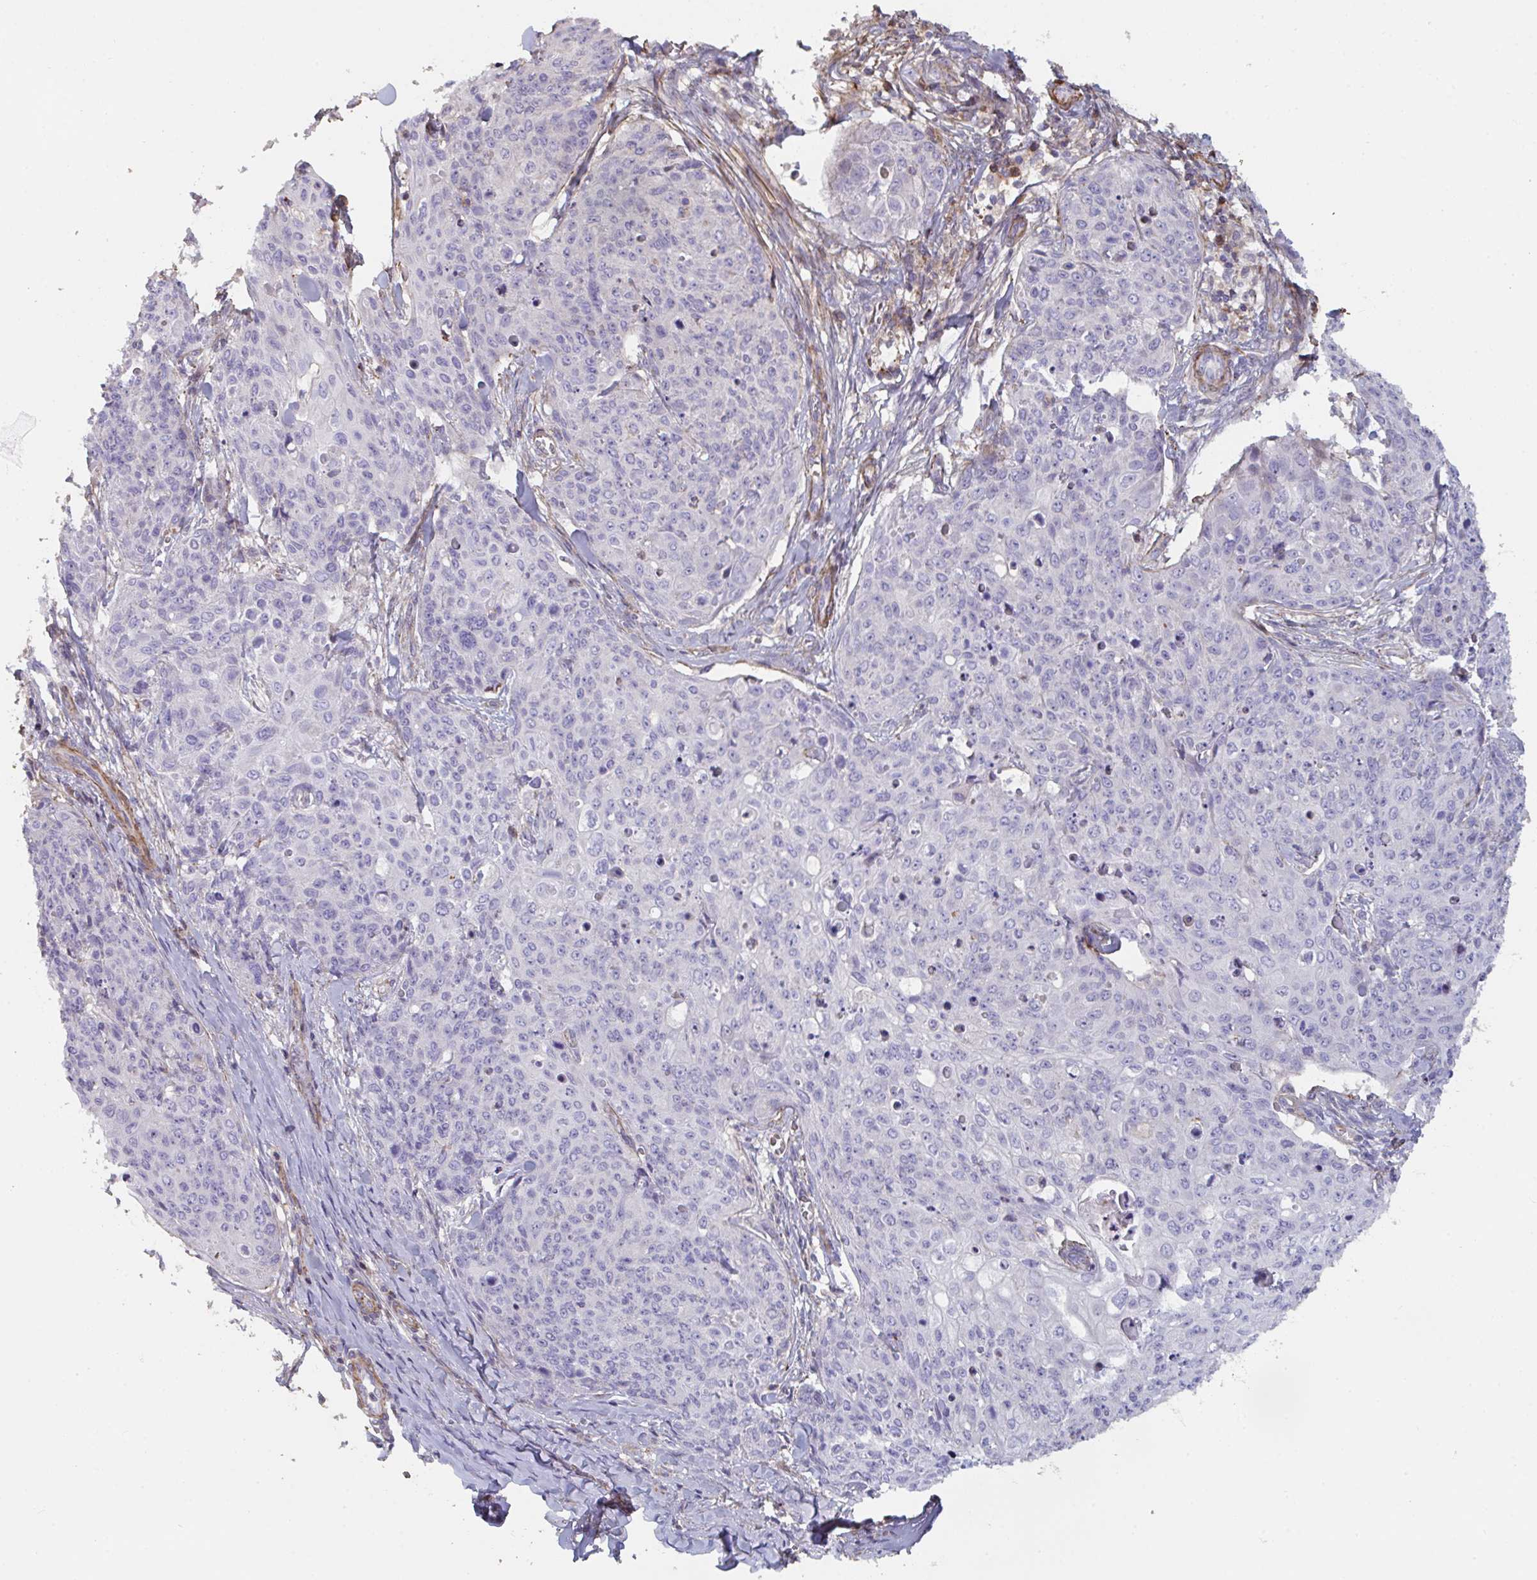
{"staining": {"intensity": "negative", "quantity": "none", "location": "none"}, "tissue": "skin cancer", "cell_type": "Tumor cells", "image_type": "cancer", "snomed": [{"axis": "morphology", "description": "Squamous cell carcinoma, NOS"}, {"axis": "topography", "description": "Skin"}, {"axis": "topography", "description": "Vulva"}], "caption": "Skin cancer was stained to show a protein in brown. There is no significant expression in tumor cells.", "gene": "FZD2", "patient": {"sex": "female", "age": 85}}